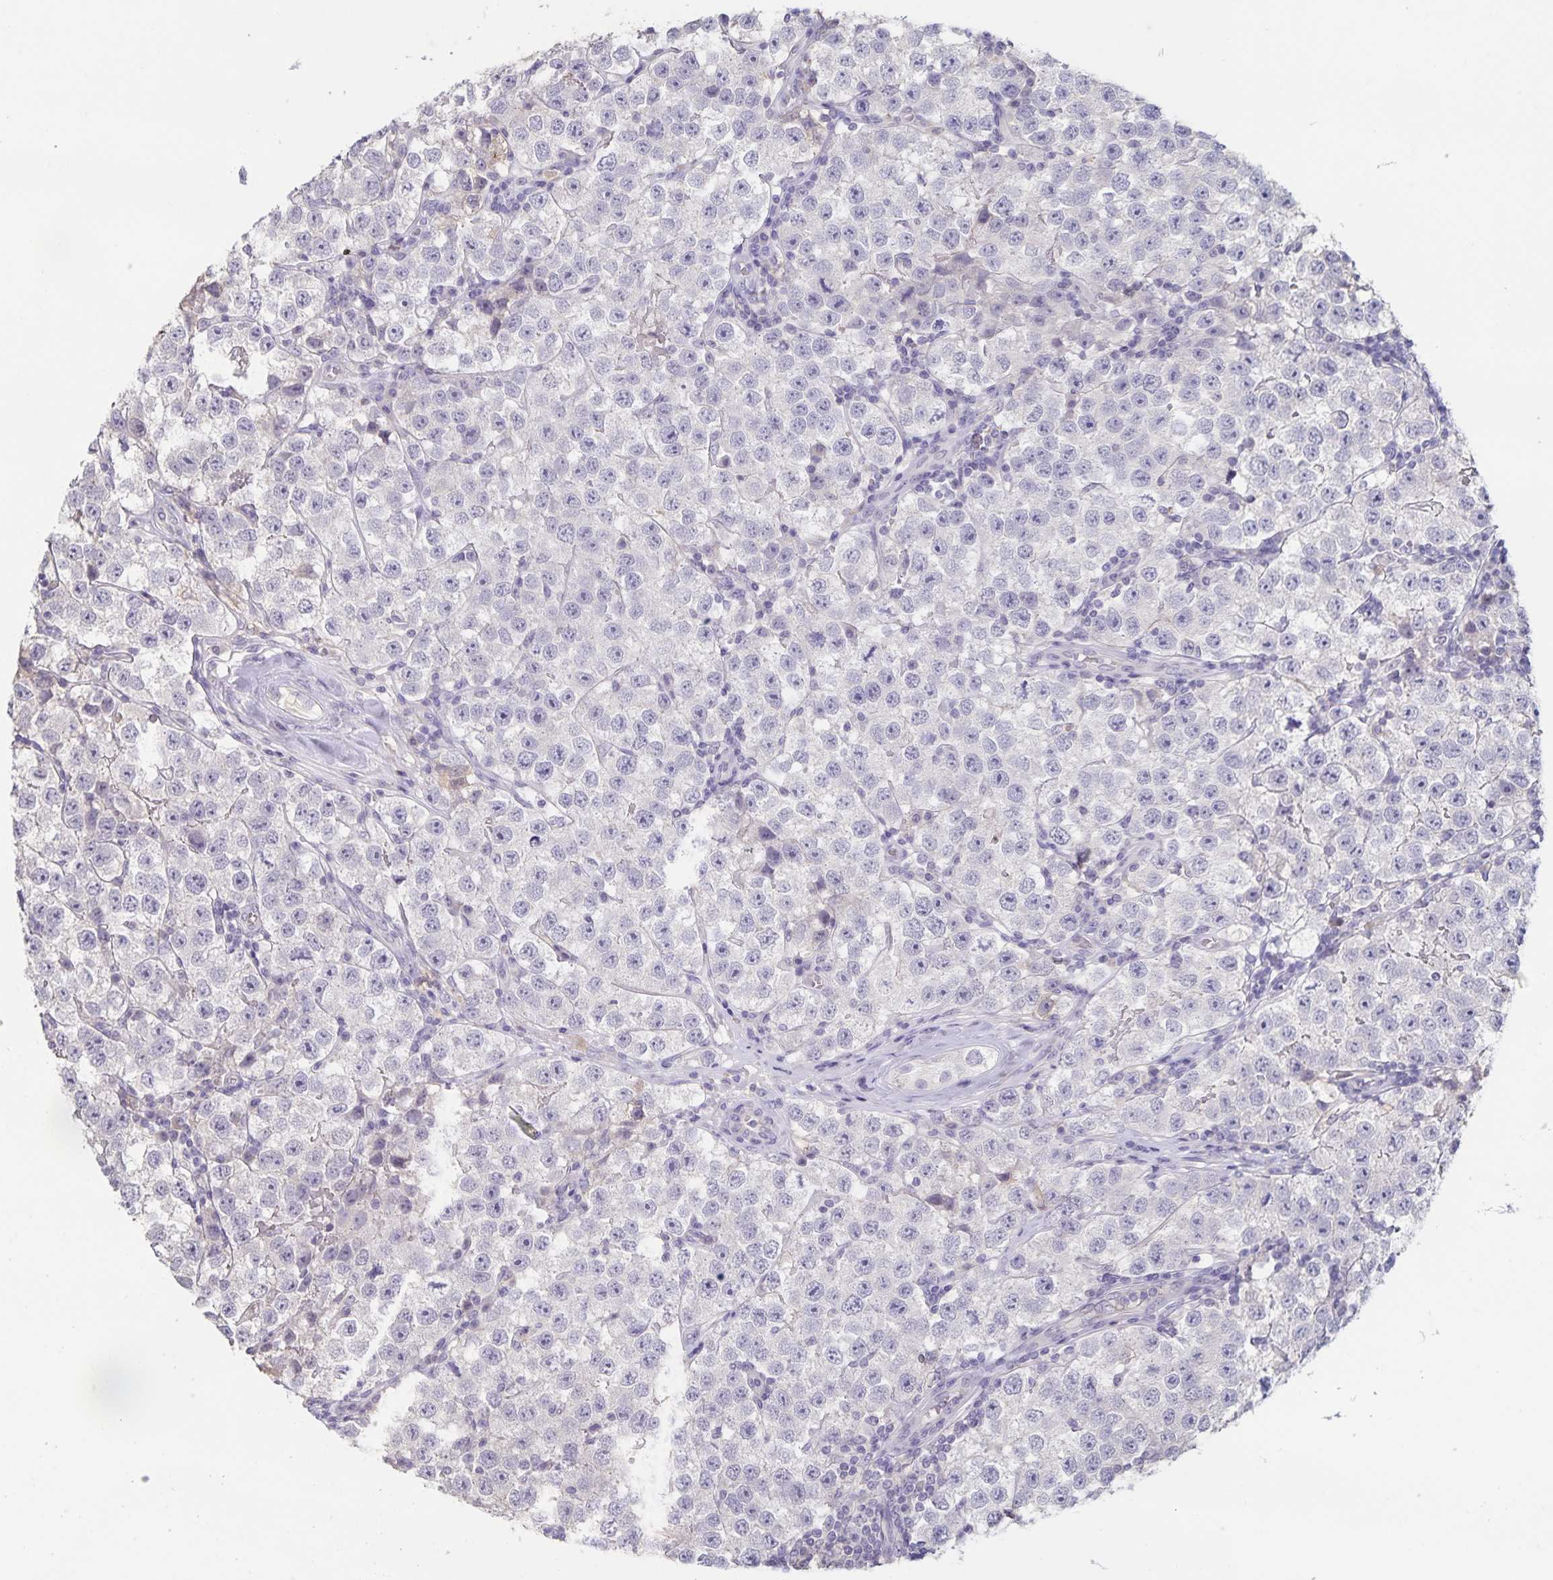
{"staining": {"intensity": "negative", "quantity": "none", "location": "none"}, "tissue": "testis cancer", "cell_type": "Tumor cells", "image_type": "cancer", "snomed": [{"axis": "morphology", "description": "Seminoma, NOS"}, {"axis": "topography", "description": "Testis"}], "caption": "Tumor cells are negative for brown protein staining in testis seminoma.", "gene": "INSL5", "patient": {"sex": "male", "age": 34}}